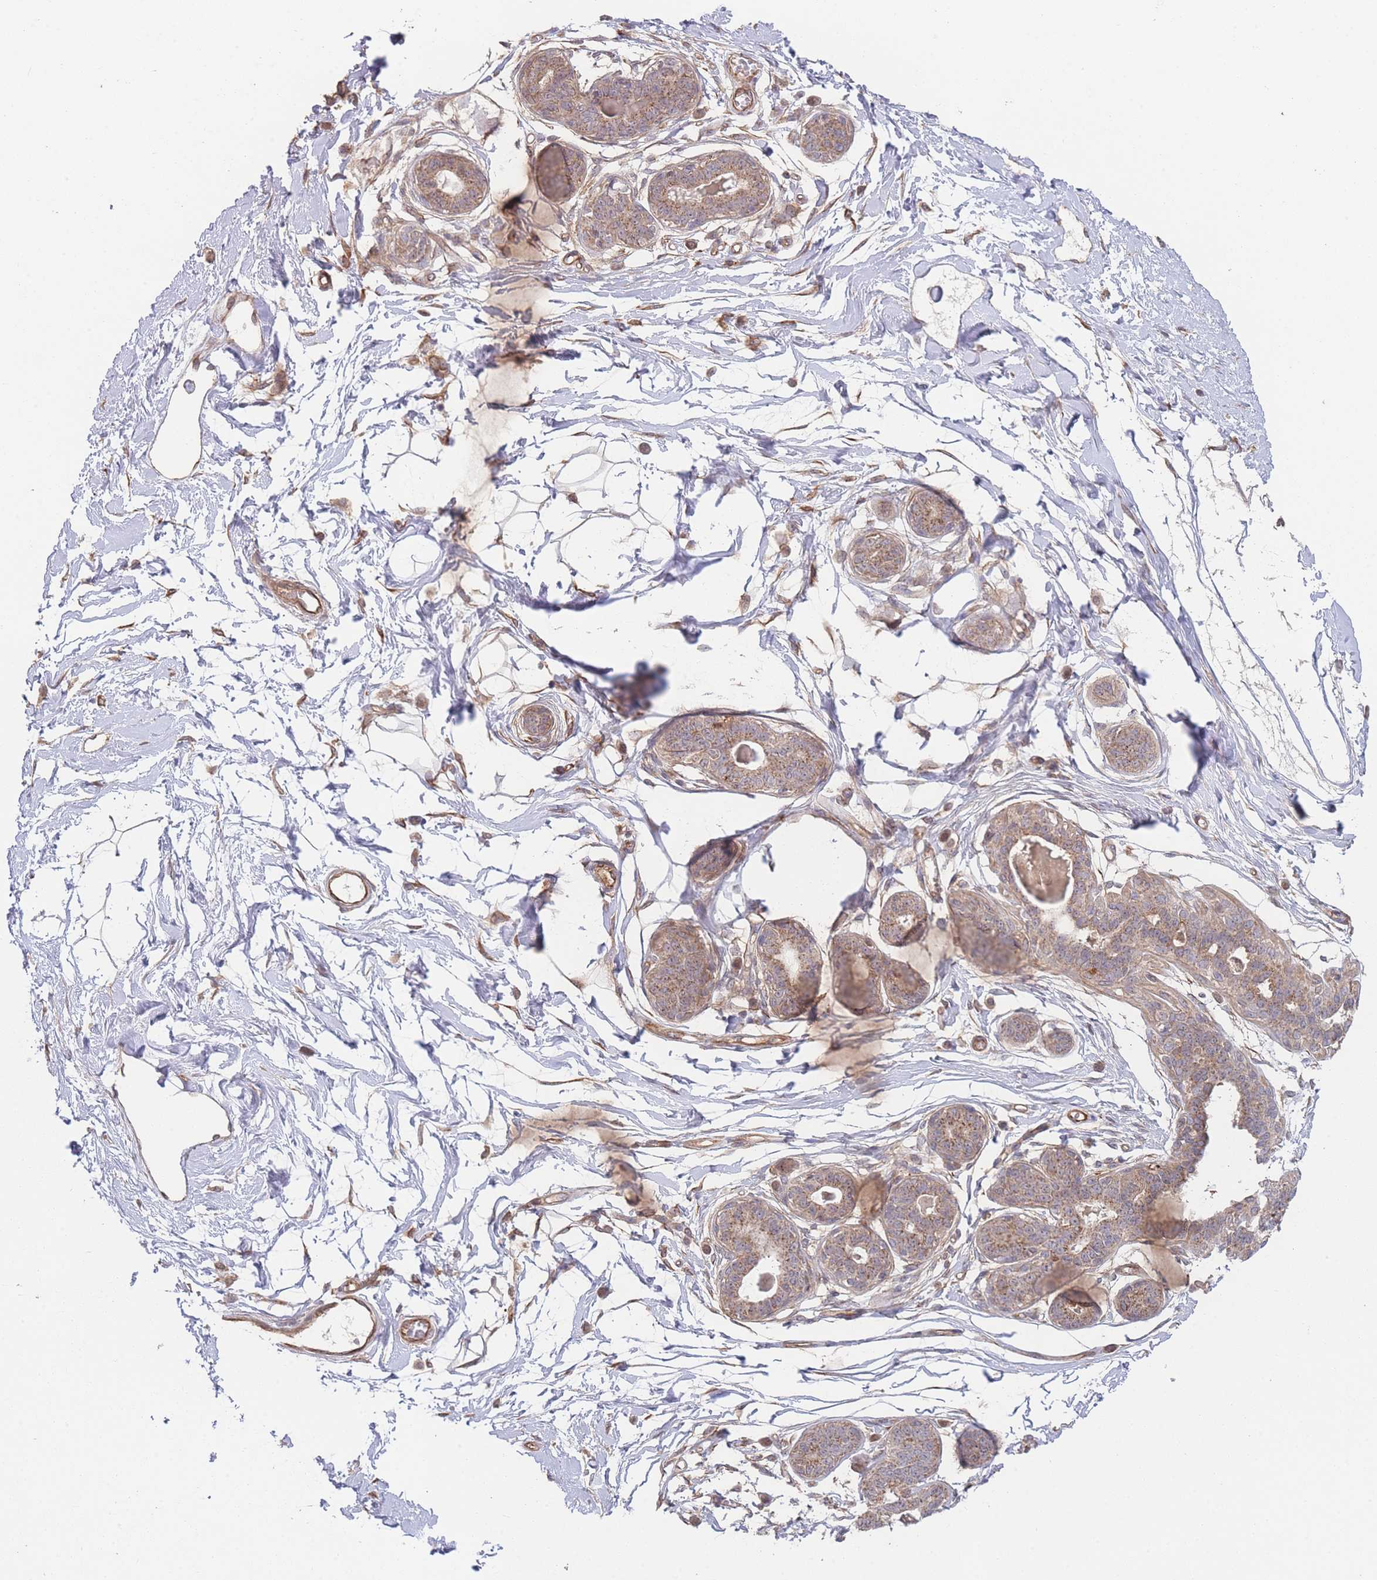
{"staining": {"intensity": "moderate", "quantity": ">75%", "location": "cytoplasmic/membranous"}, "tissue": "breast", "cell_type": "Adipocytes", "image_type": "normal", "snomed": [{"axis": "morphology", "description": "Normal tissue, NOS"}, {"axis": "topography", "description": "Breast"}], "caption": "Approximately >75% of adipocytes in benign breast display moderate cytoplasmic/membranous protein positivity as visualized by brown immunohistochemical staining.", "gene": "PXMP4", "patient": {"sex": "female", "age": 45}}